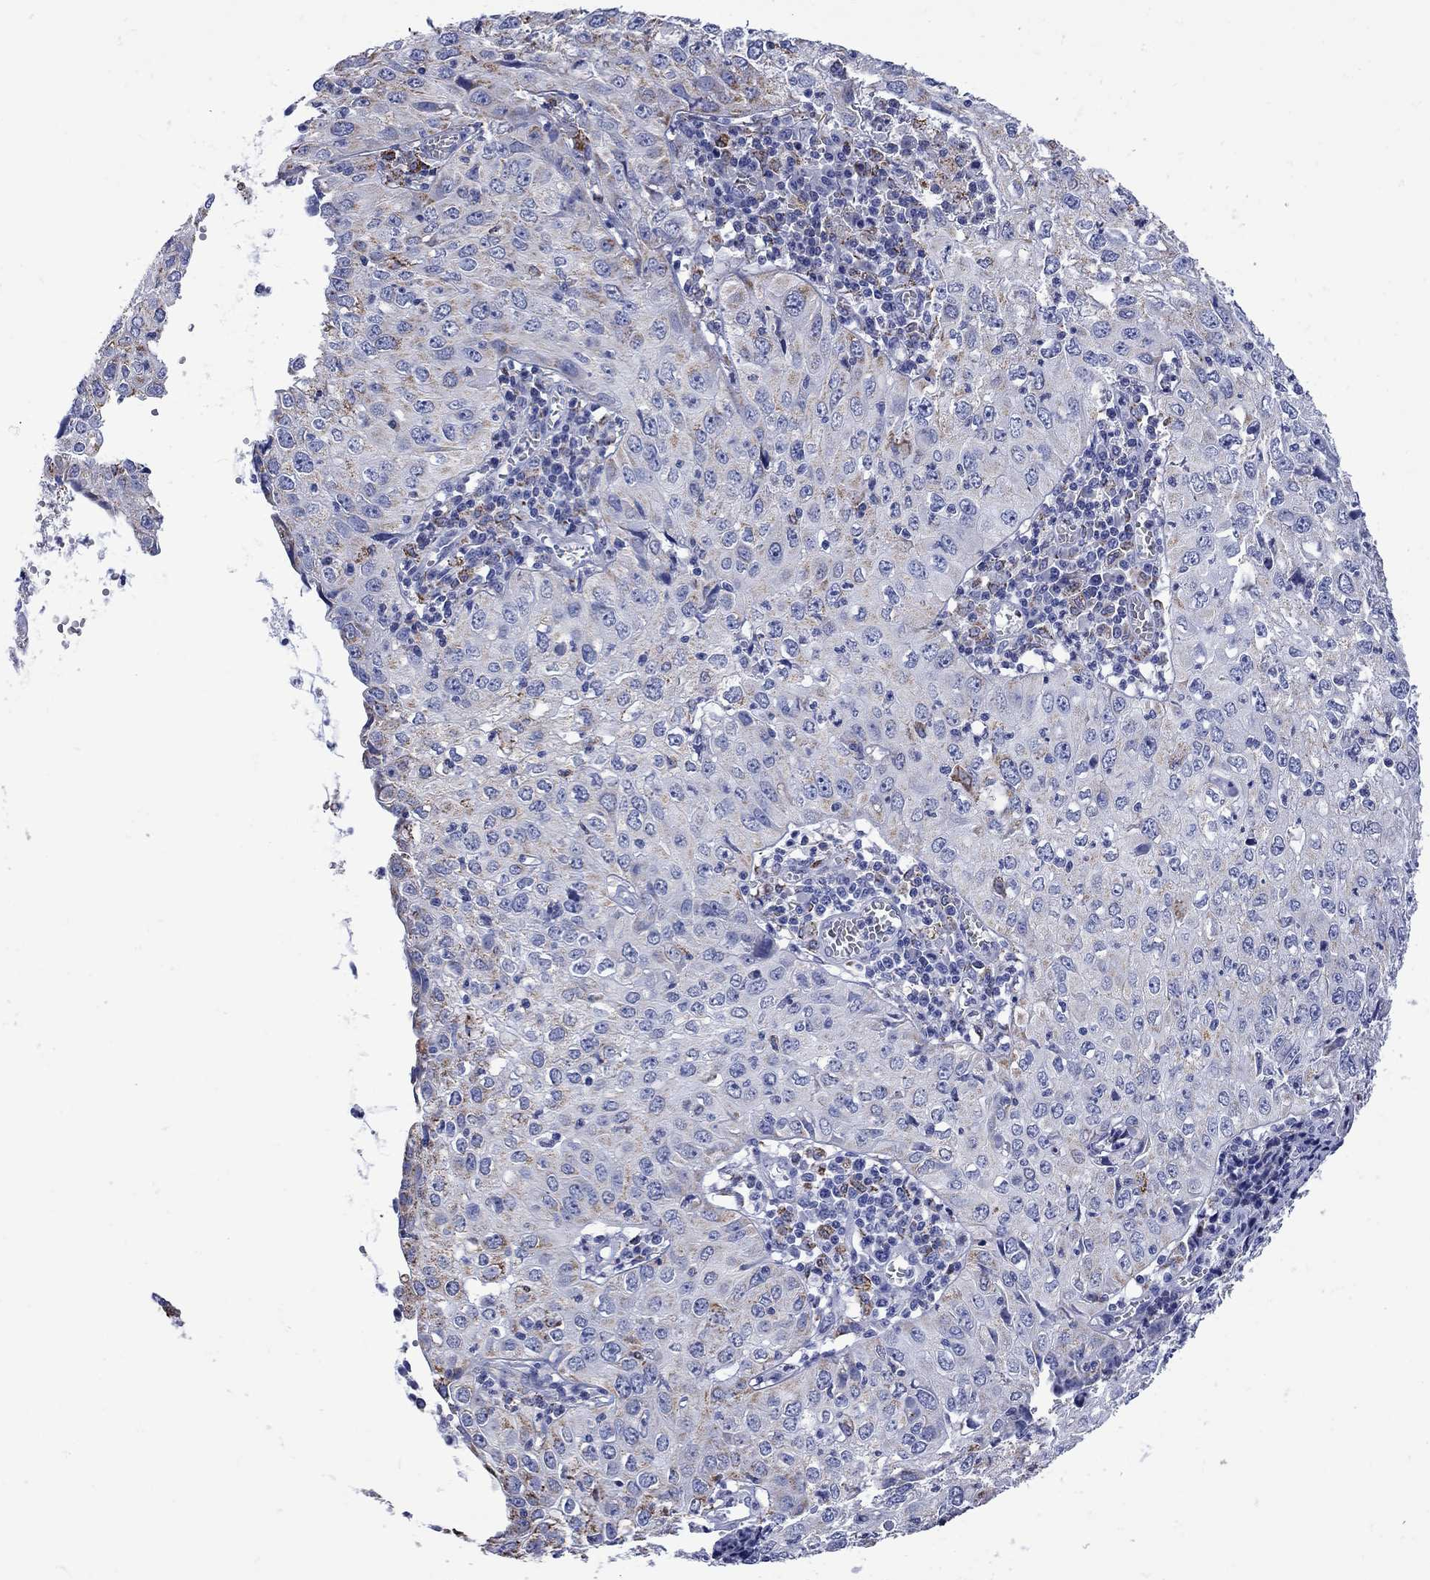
{"staining": {"intensity": "moderate", "quantity": "<25%", "location": "cytoplasmic/membranous"}, "tissue": "cervical cancer", "cell_type": "Tumor cells", "image_type": "cancer", "snomed": [{"axis": "morphology", "description": "Squamous cell carcinoma, NOS"}, {"axis": "topography", "description": "Cervix"}], "caption": "This histopathology image demonstrates cervical cancer (squamous cell carcinoma) stained with immunohistochemistry to label a protein in brown. The cytoplasmic/membranous of tumor cells show moderate positivity for the protein. Nuclei are counter-stained blue.", "gene": "SESTD1", "patient": {"sex": "female", "age": 24}}